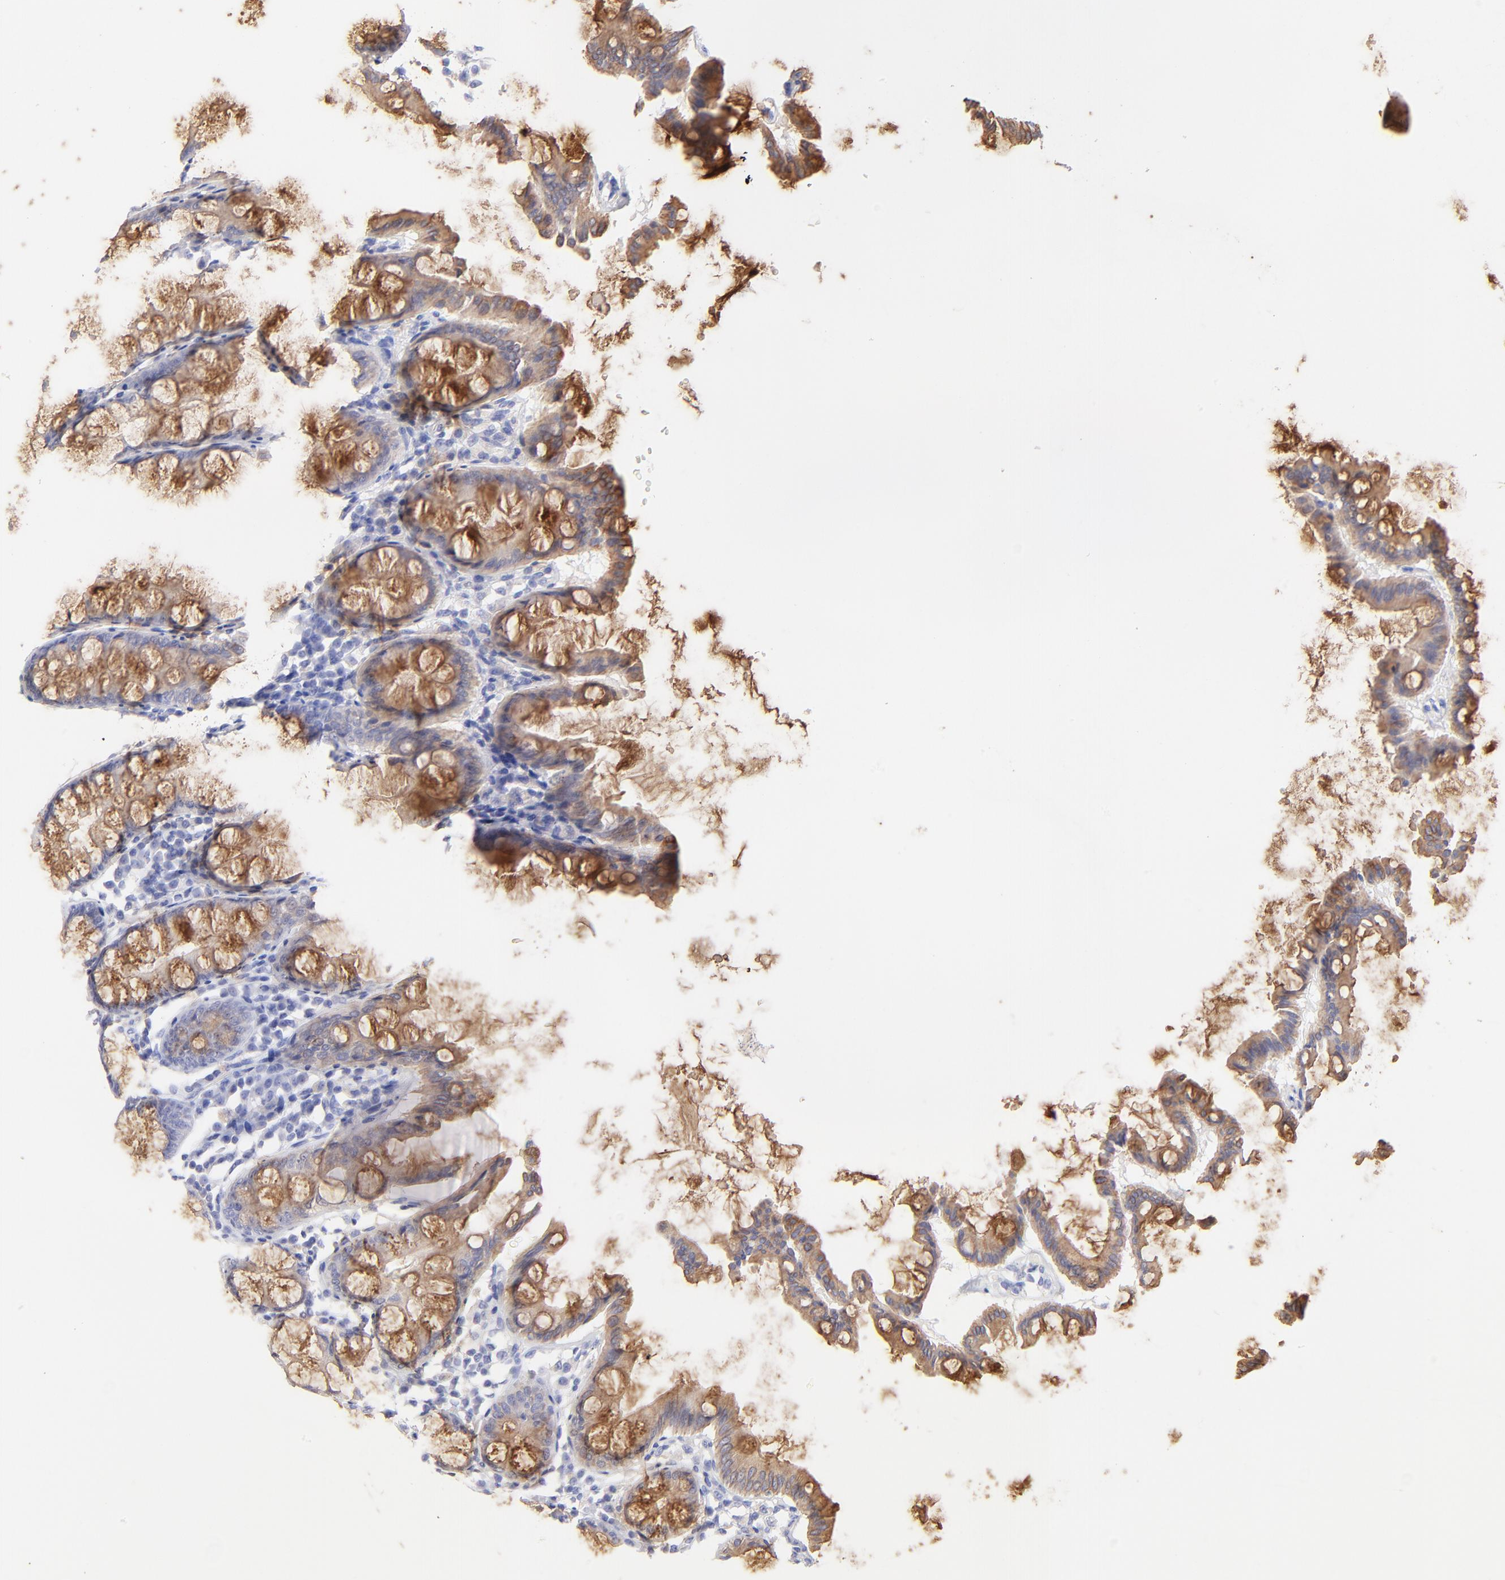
{"staining": {"intensity": "negative", "quantity": "none", "location": "none"}, "tissue": "colon", "cell_type": "Endothelial cells", "image_type": "normal", "snomed": [{"axis": "morphology", "description": "Normal tissue, NOS"}, {"axis": "topography", "description": "Colon"}], "caption": "The IHC image has no significant staining in endothelial cells of colon.", "gene": "RAB3A", "patient": {"sex": "female", "age": 61}}